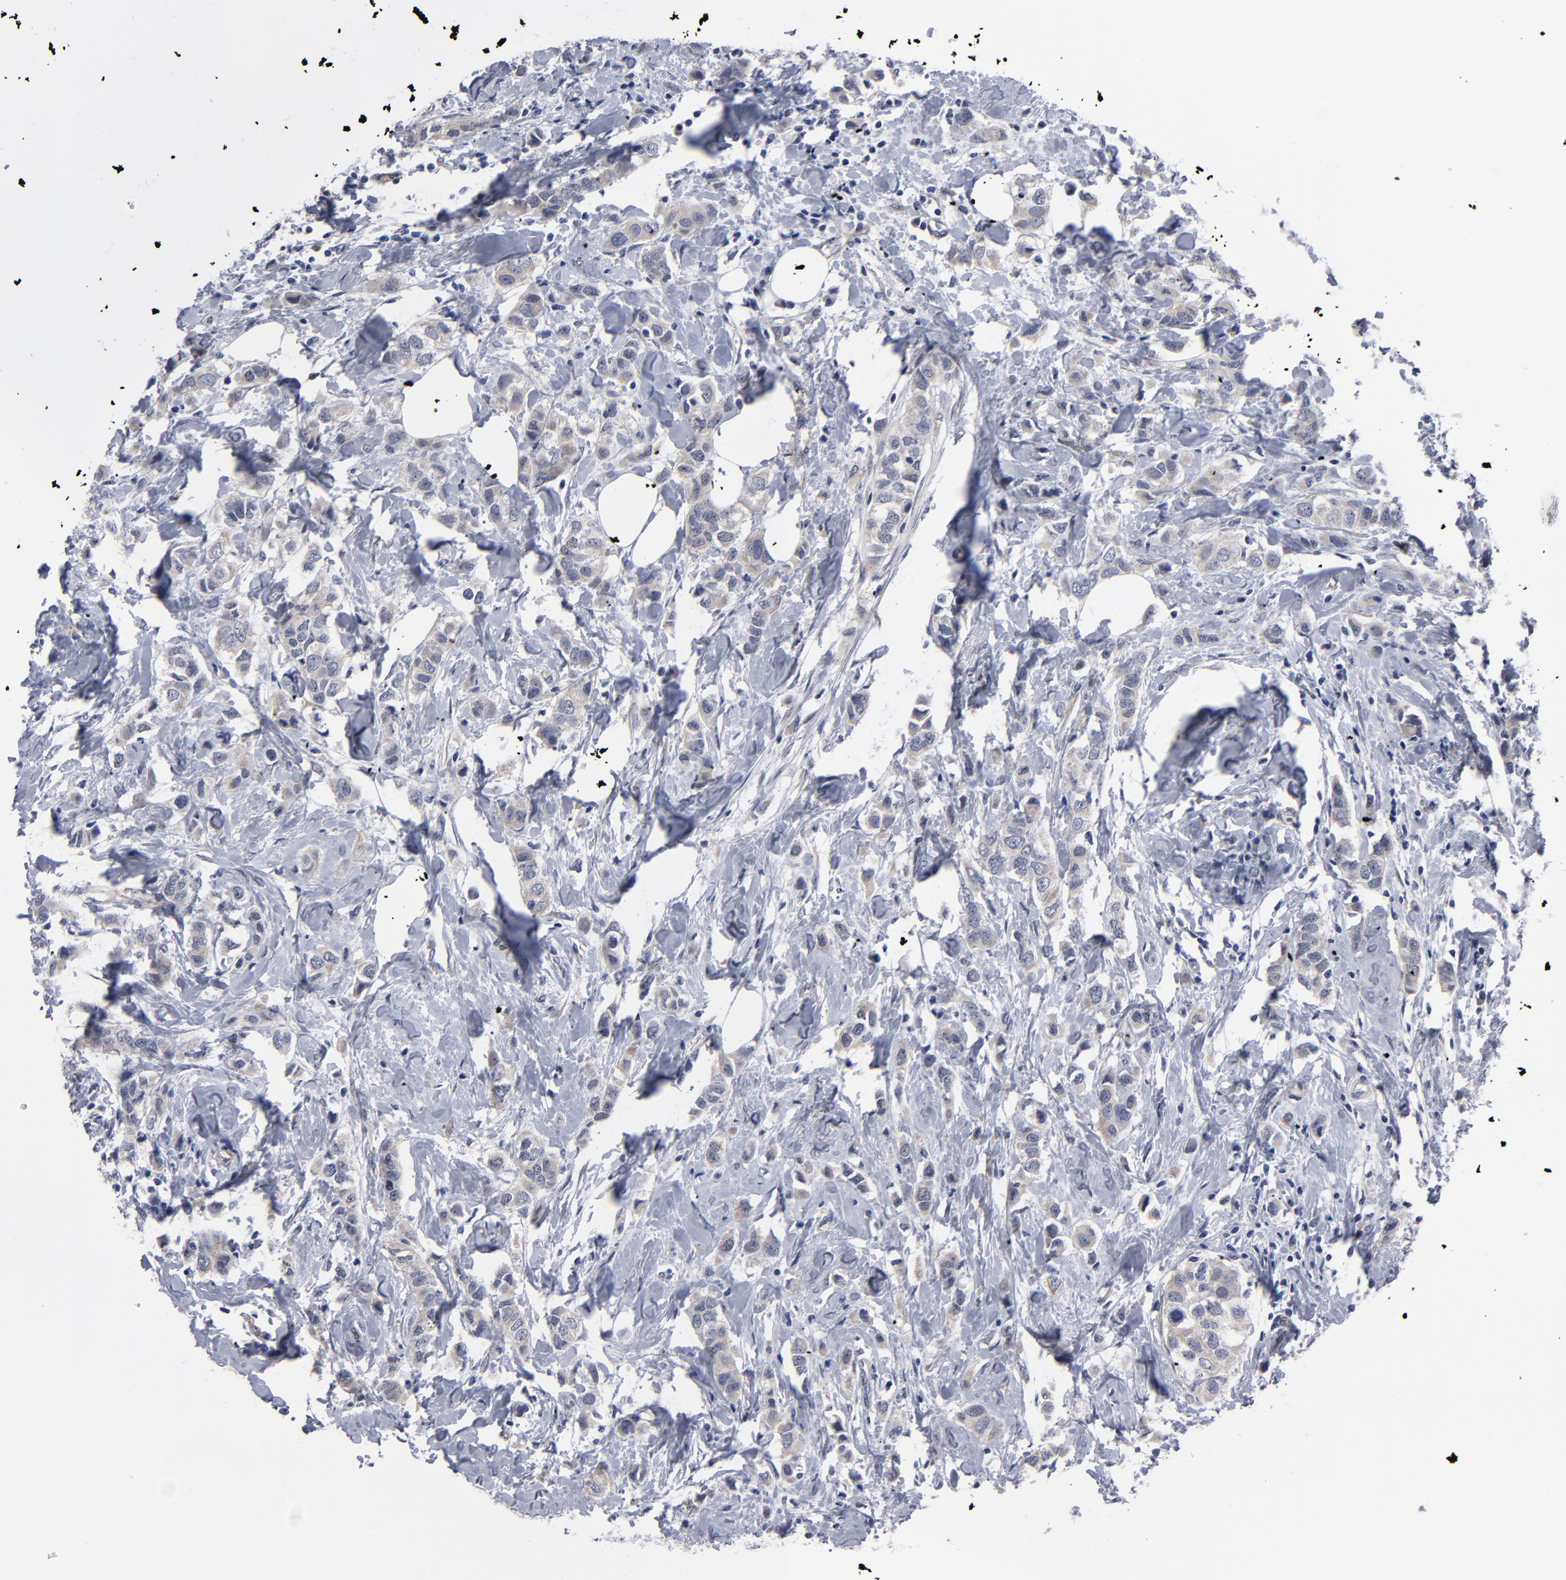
{"staining": {"intensity": "weak", "quantity": ">75%", "location": "cytoplasmic/membranous"}, "tissue": "breast cancer", "cell_type": "Tumor cells", "image_type": "cancer", "snomed": [{"axis": "morphology", "description": "Normal tissue, NOS"}, {"axis": "morphology", "description": "Duct carcinoma"}, {"axis": "topography", "description": "Breast"}], "caption": "A high-resolution image shows IHC staining of invasive ductal carcinoma (breast), which exhibits weak cytoplasmic/membranous positivity in approximately >75% of tumor cells.", "gene": "ZNF175", "patient": {"sex": "female", "age": 50}}